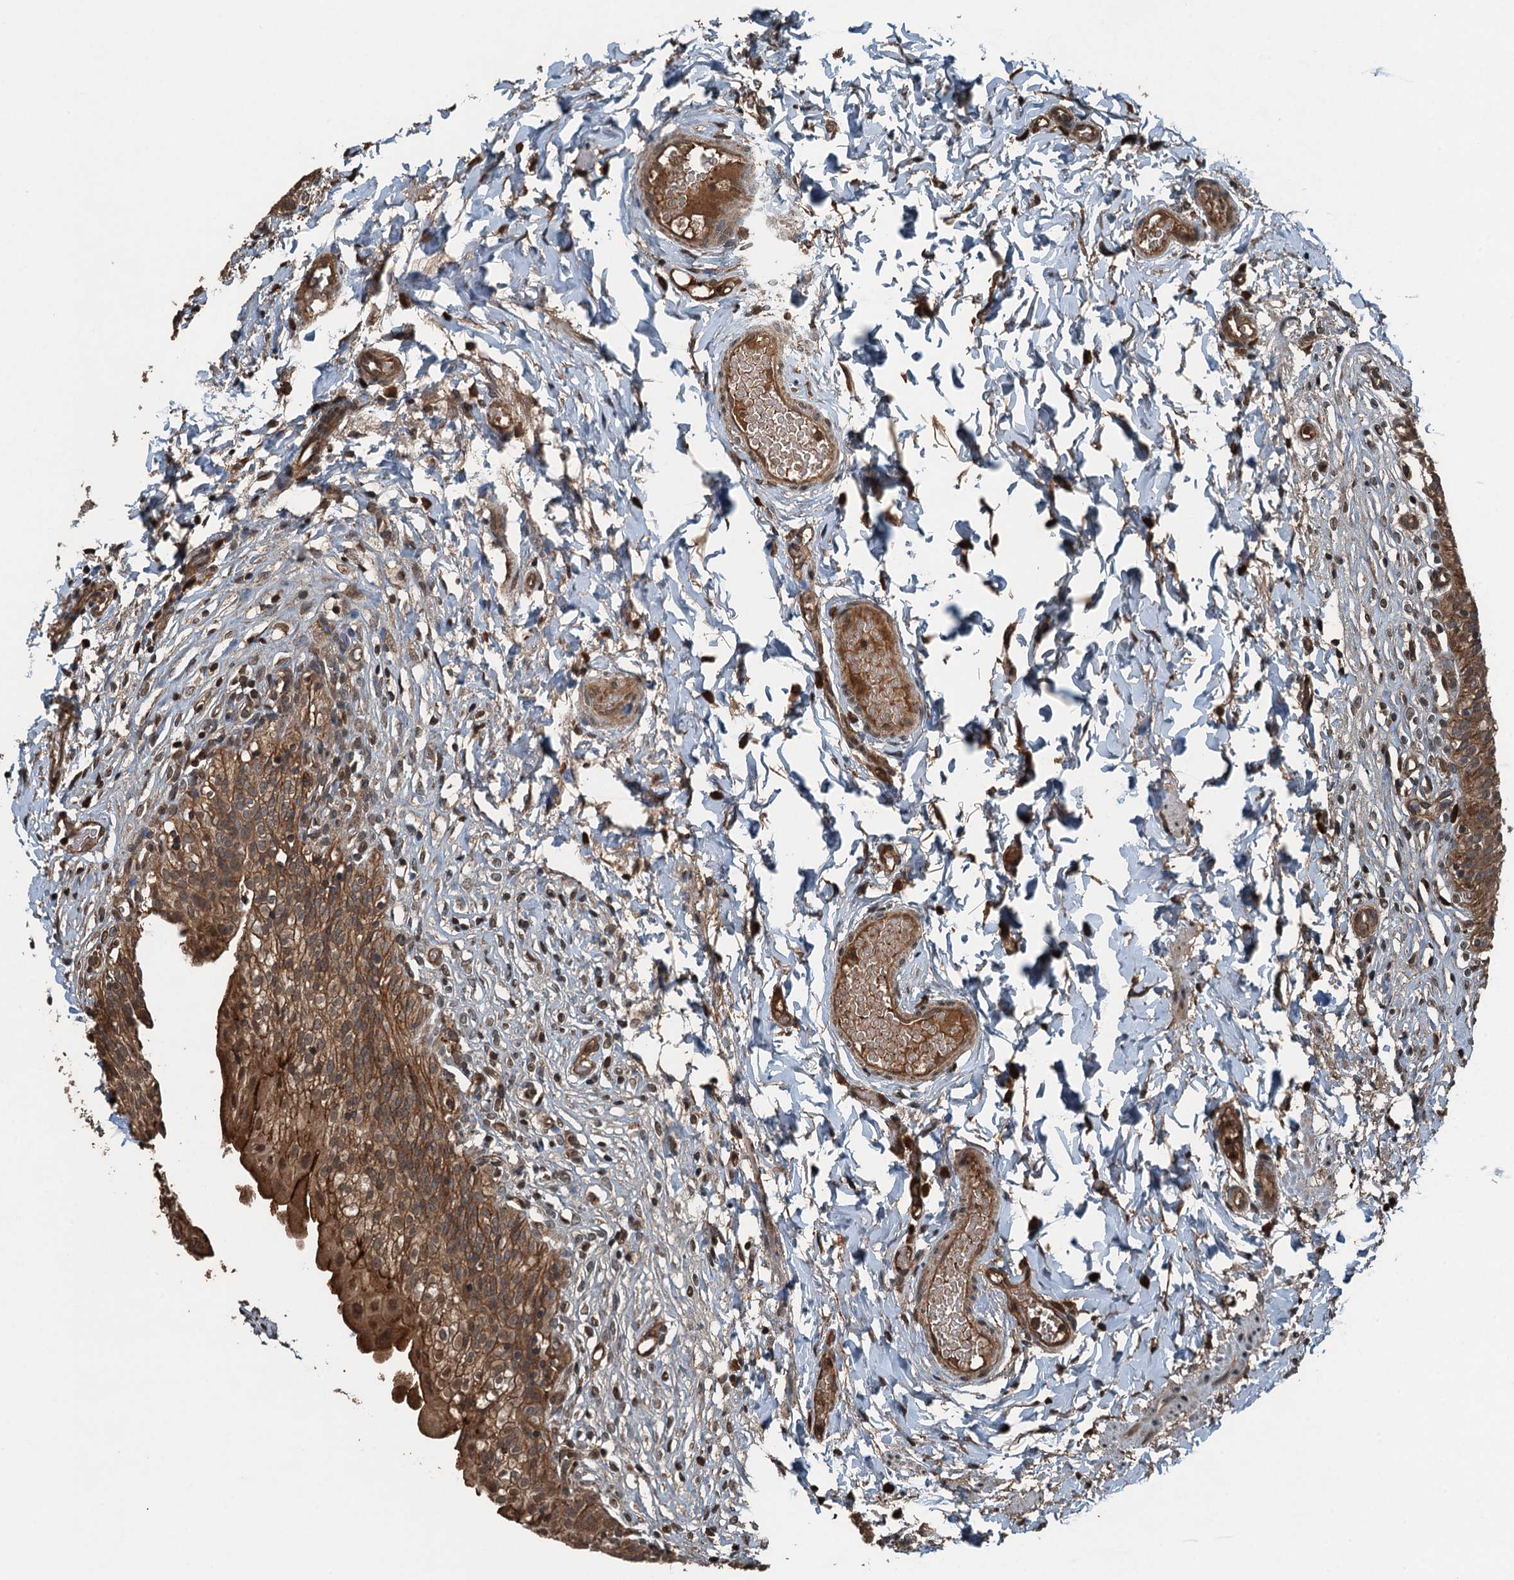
{"staining": {"intensity": "moderate", "quantity": ">75%", "location": "cytoplasmic/membranous,nuclear"}, "tissue": "urinary bladder", "cell_type": "Urothelial cells", "image_type": "normal", "snomed": [{"axis": "morphology", "description": "Normal tissue, NOS"}, {"axis": "topography", "description": "Urinary bladder"}], "caption": "Urinary bladder stained for a protein (brown) exhibits moderate cytoplasmic/membranous,nuclear positive expression in about >75% of urothelial cells.", "gene": "TCTN1", "patient": {"sex": "male", "age": 55}}